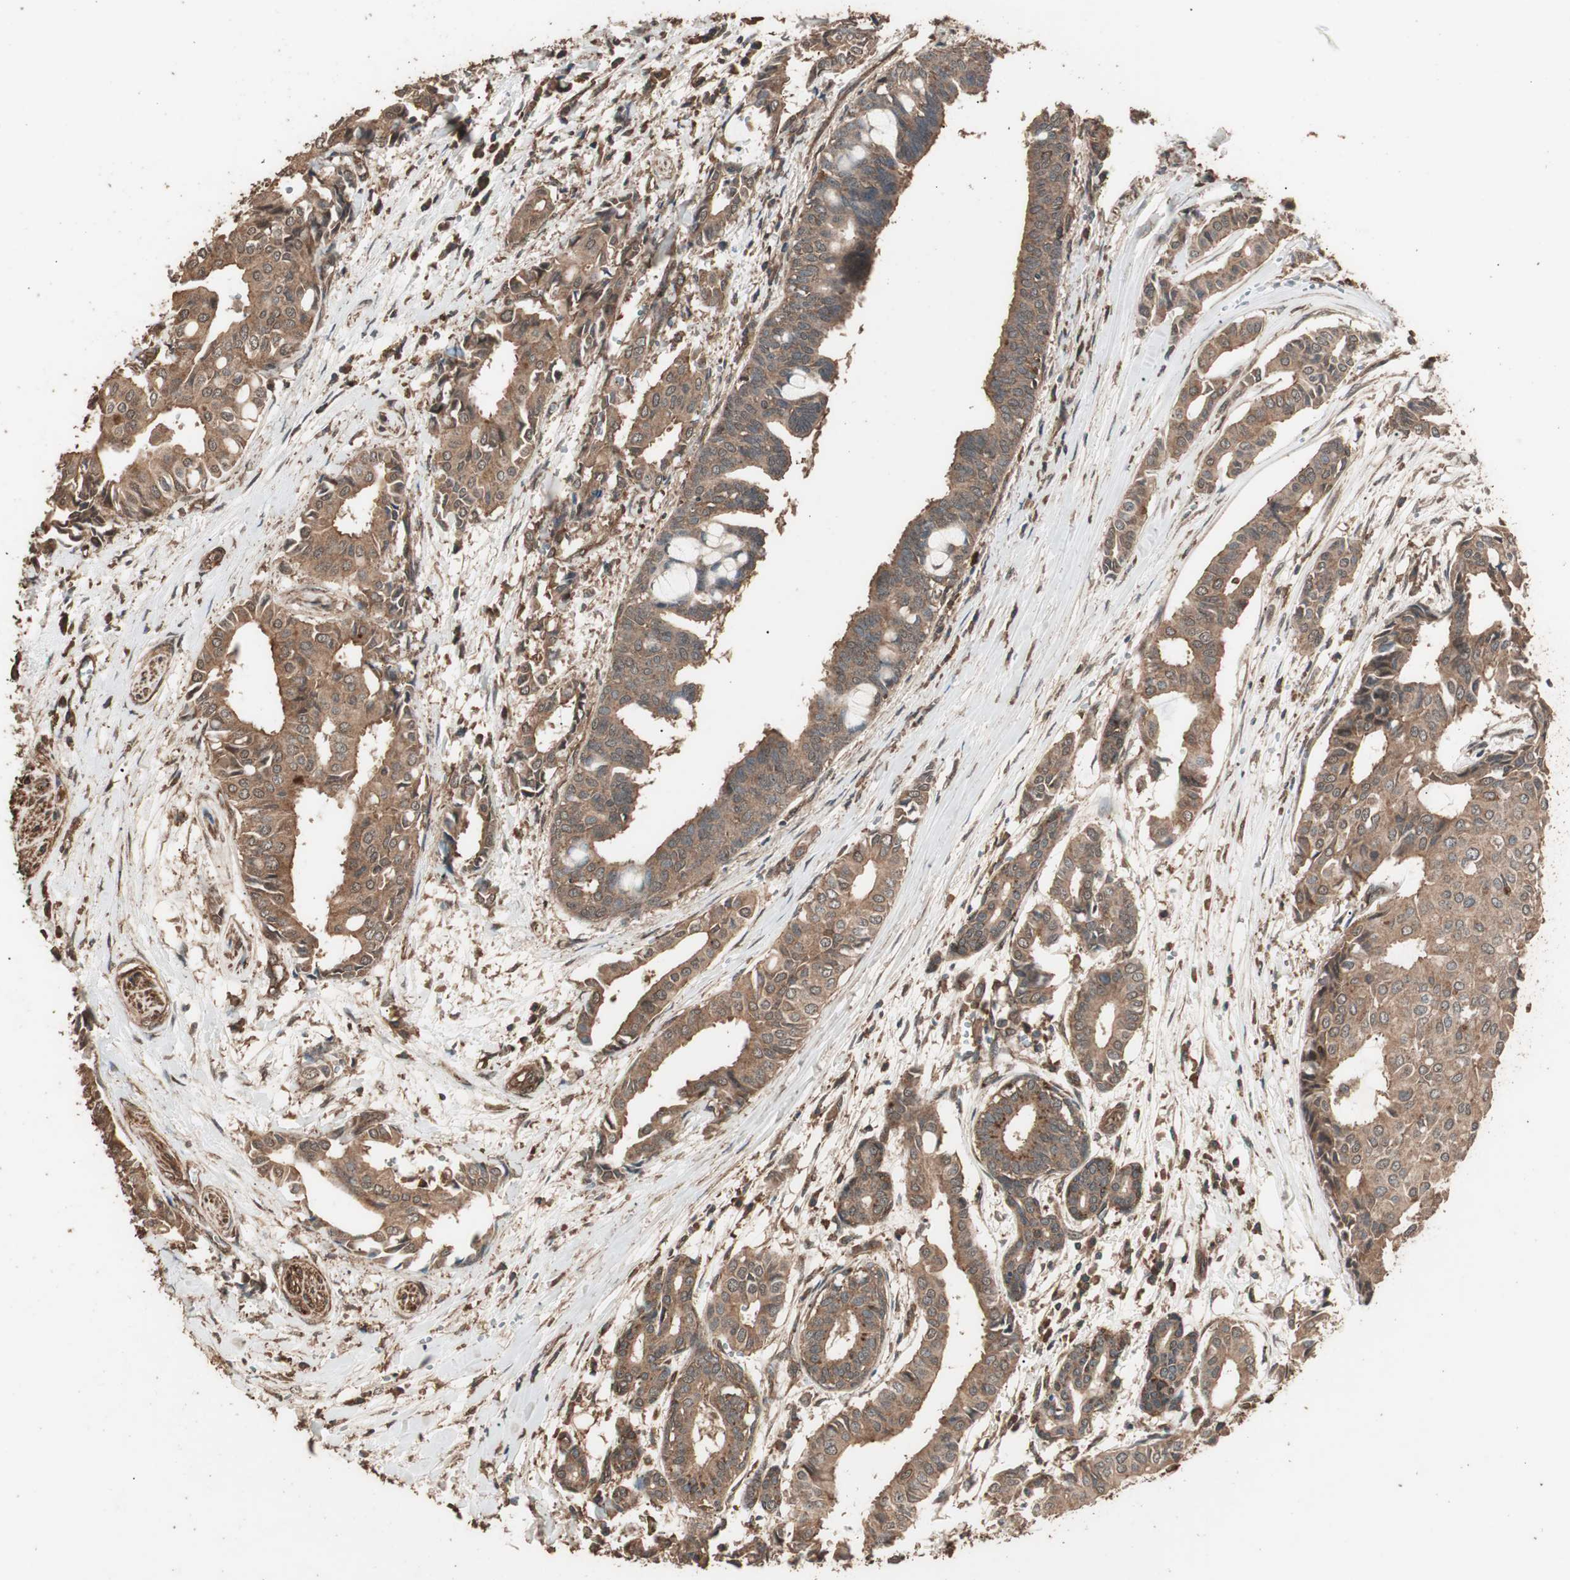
{"staining": {"intensity": "moderate", "quantity": ">75%", "location": "cytoplasmic/membranous"}, "tissue": "head and neck cancer", "cell_type": "Tumor cells", "image_type": "cancer", "snomed": [{"axis": "morphology", "description": "Adenocarcinoma, NOS"}, {"axis": "topography", "description": "Salivary gland"}, {"axis": "topography", "description": "Head-Neck"}], "caption": "Protein expression by IHC exhibits moderate cytoplasmic/membranous staining in about >75% of tumor cells in head and neck adenocarcinoma. (brown staining indicates protein expression, while blue staining denotes nuclei).", "gene": "CCN4", "patient": {"sex": "female", "age": 59}}